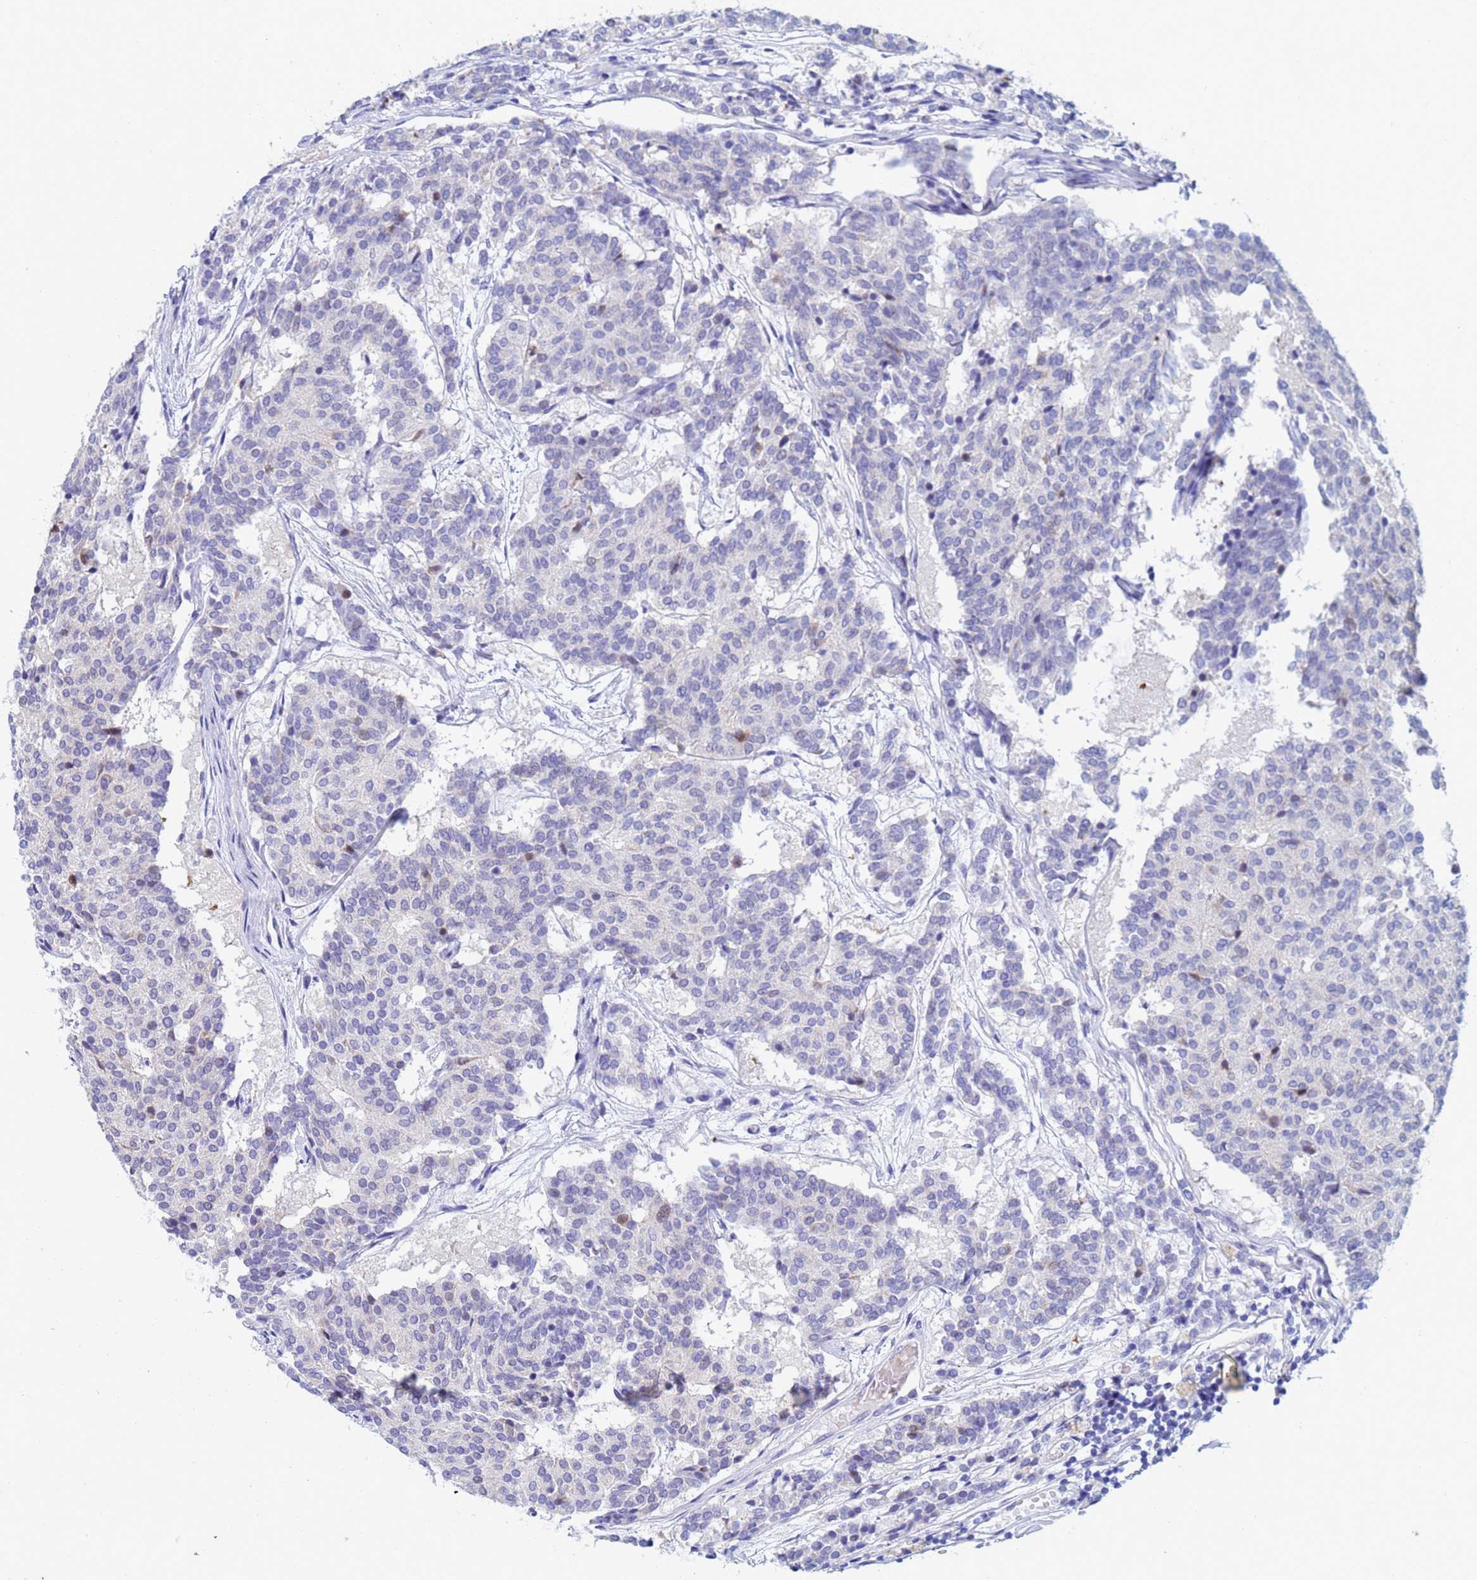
{"staining": {"intensity": "negative", "quantity": "none", "location": "none"}, "tissue": "carcinoid", "cell_type": "Tumor cells", "image_type": "cancer", "snomed": [{"axis": "morphology", "description": "Carcinoid, malignant, NOS"}, {"axis": "topography", "description": "Pancreas"}], "caption": "Immunohistochemical staining of malignant carcinoid displays no significant positivity in tumor cells.", "gene": "CSTB", "patient": {"sex": "female", "age": 54}}